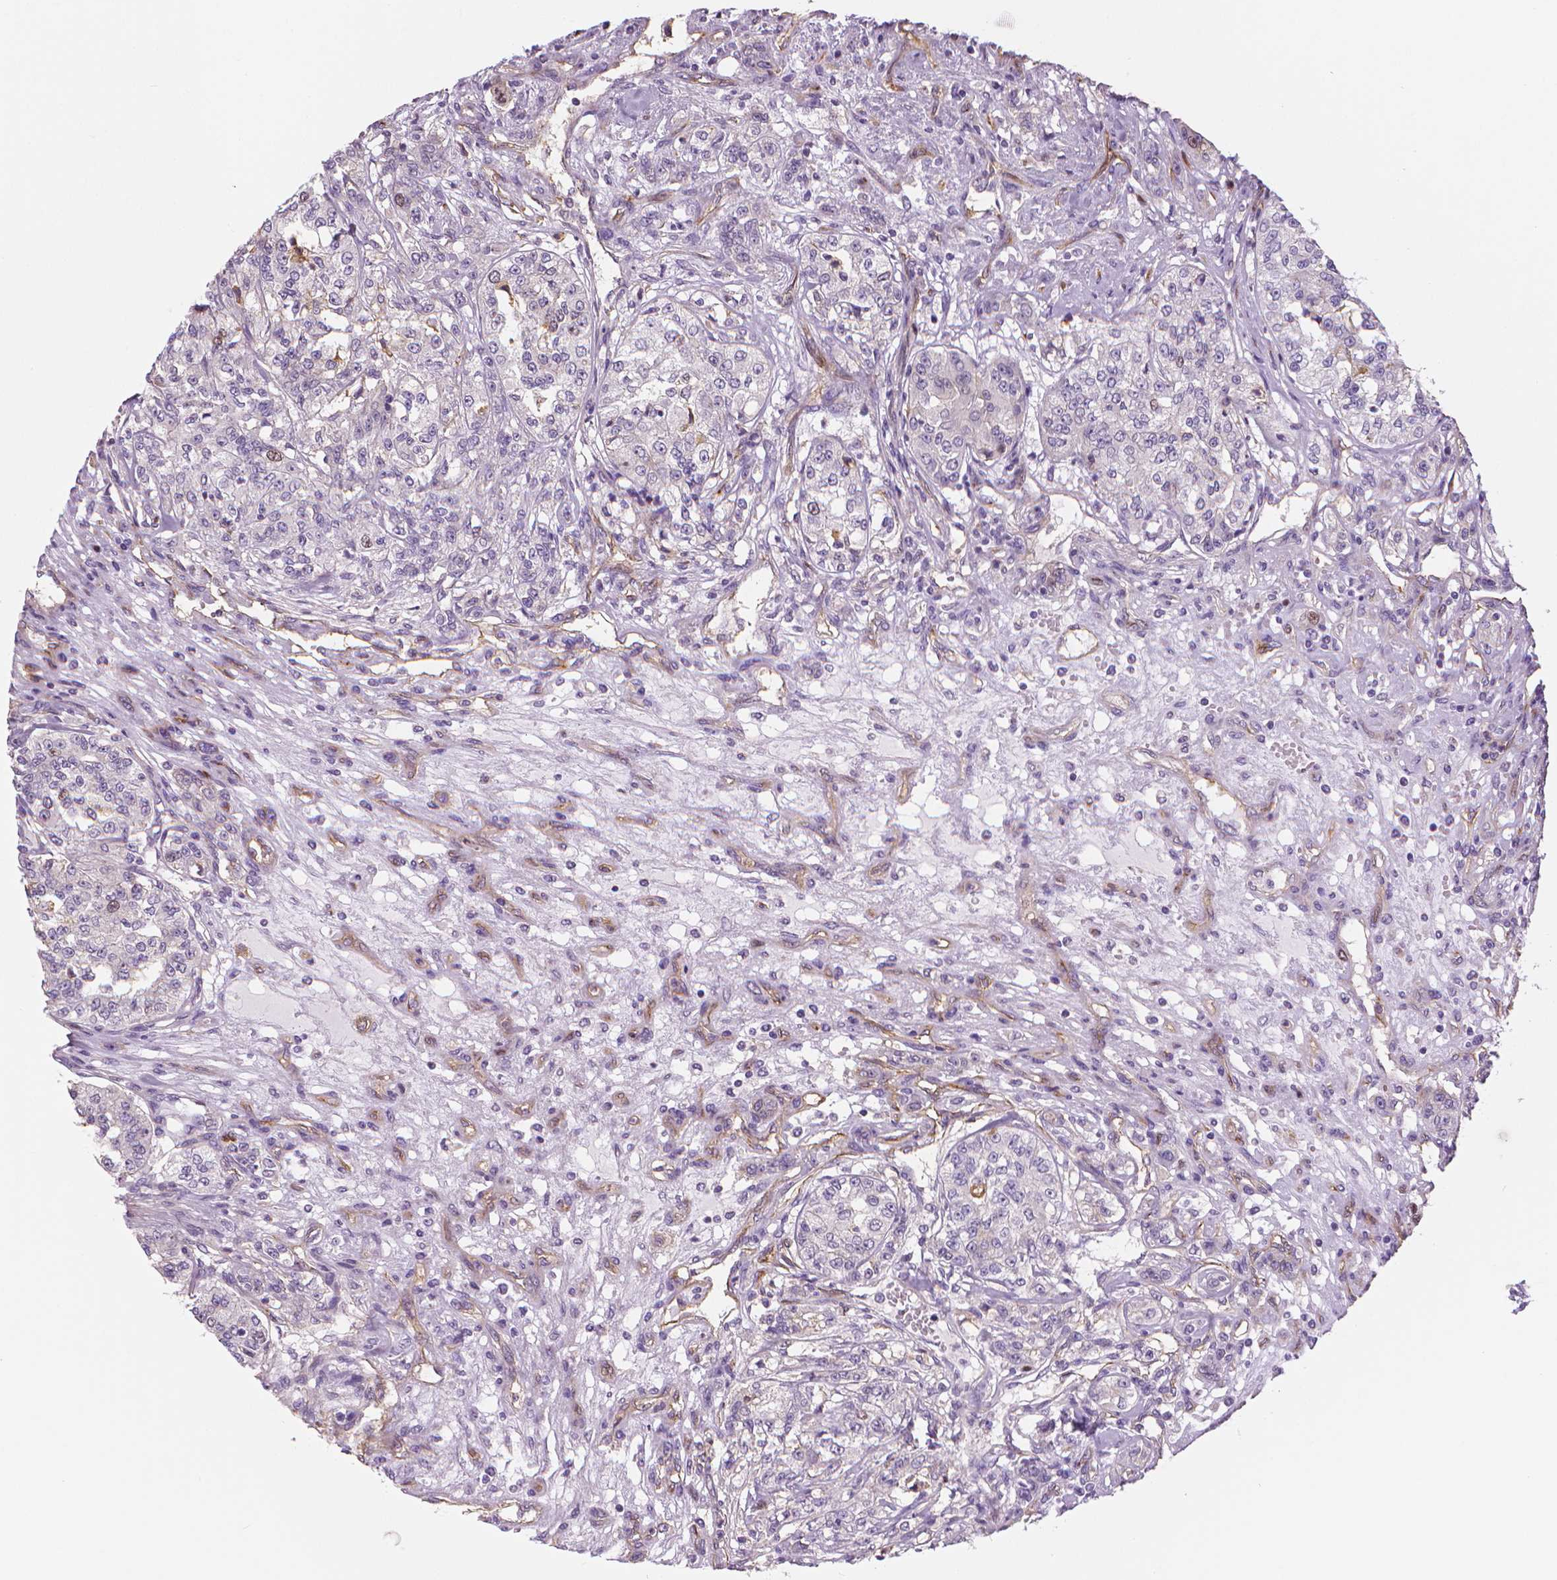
{"staining": {"intensity": "negative", "quantity": "none", "location": "none"}, "tissue": "renal cancer", "cell_type": "Tumor cells", "image_type": "cancer", "snomed": [{"axis": "morphology", "description": "Adenocarcinoma, NOS"}, {"axis": "topography", "description": "Kidney"}], "caption": "IHC histopathology image of neoplastic tissue: human renal cancer (adenocarcinoma) stained with DAB exhibits no significant protein expression in tumor cells.", "gene": "MKI67", "patient": {"sex": "female", "age": 63}}